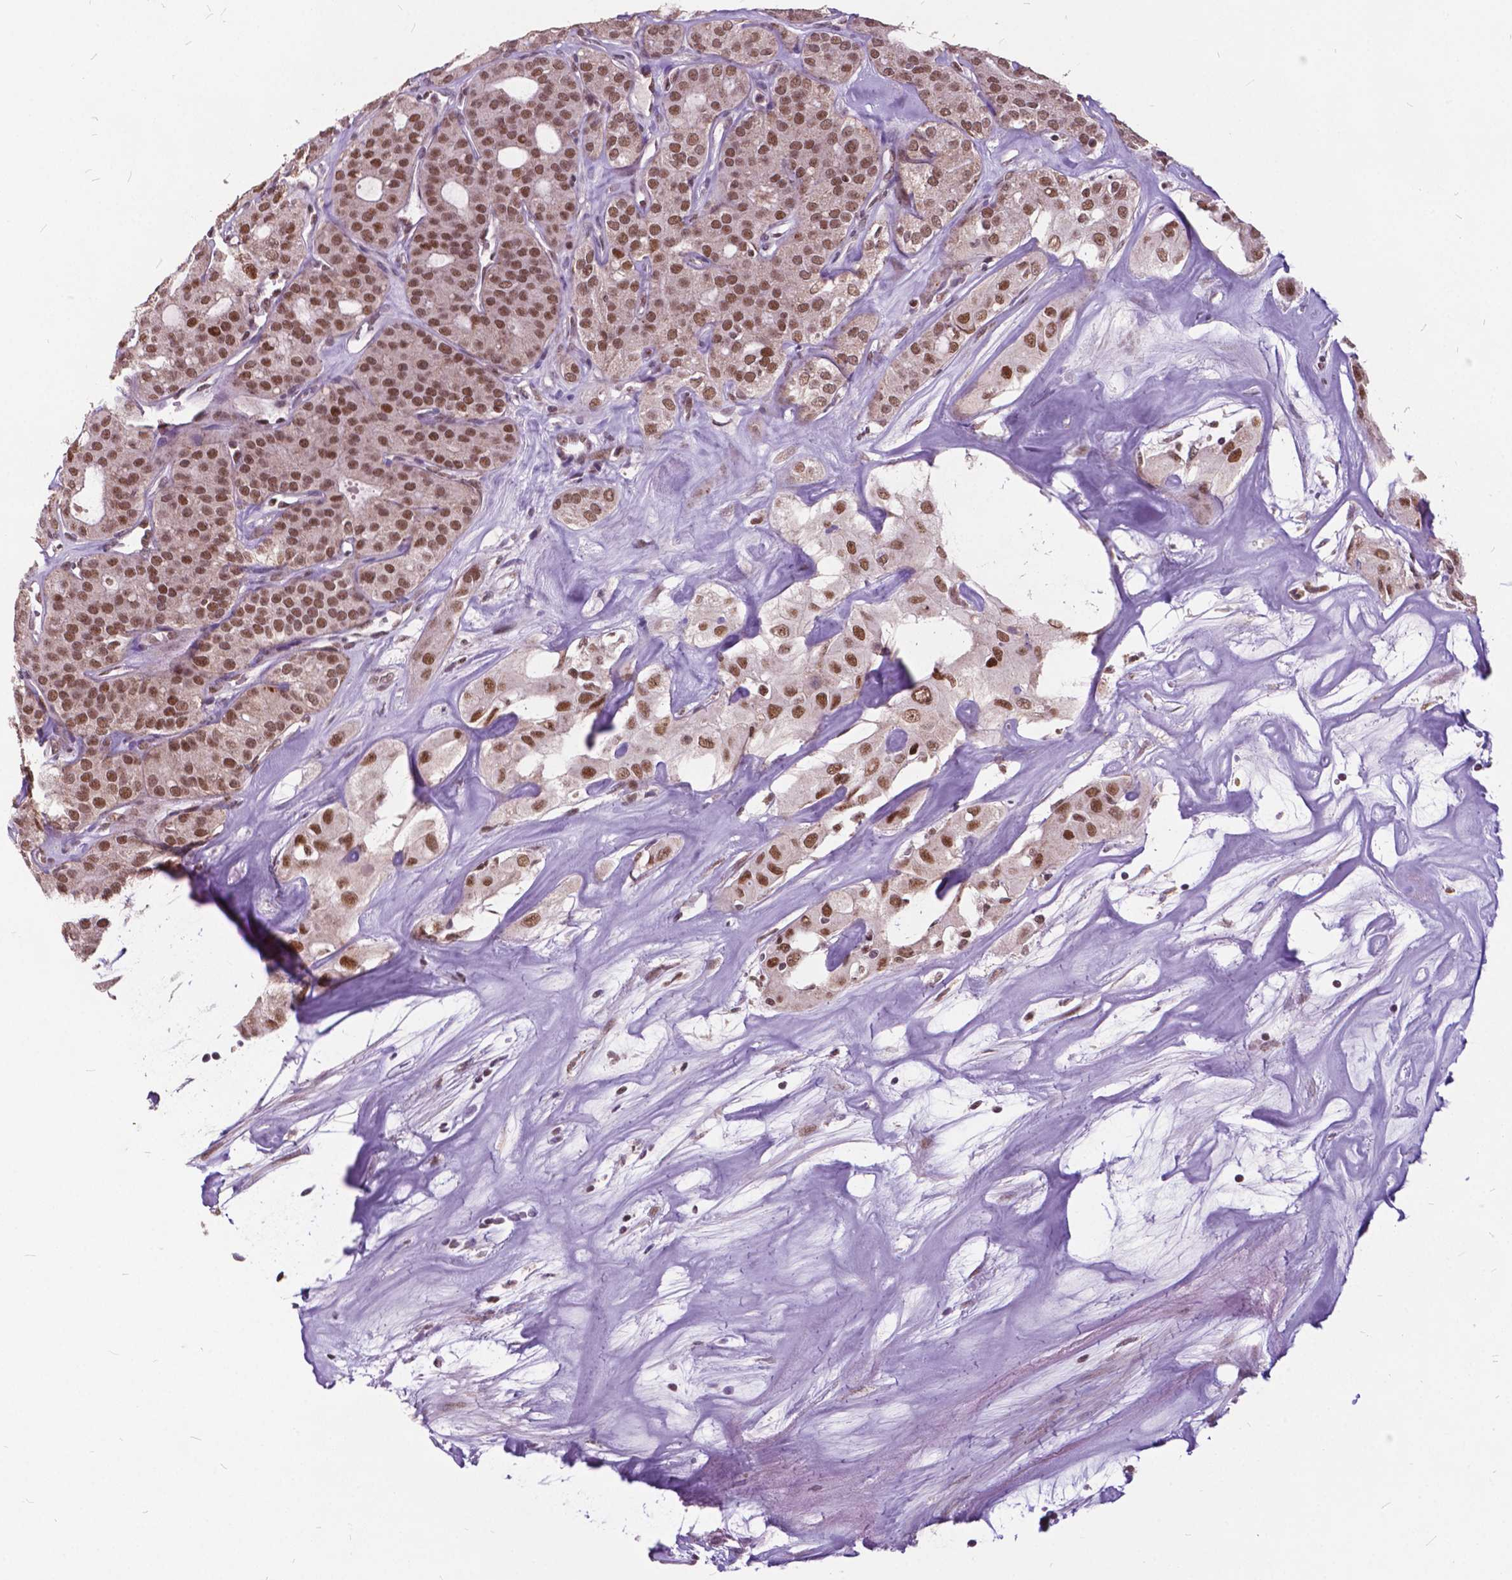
{"staining": {"intensity": "moderate", "quantity": ">75%", "location": "nuclear"}, "tissue": "thyroid cancer", "cell_type": "Tumor cells", "image_type": "cancer", "snomed": [{"axis": "morphology", "description": "Follicular adenoma carcinoma, NOS"}, {"axis": "topography", "description": "Thyroid gland"}], "caption": "DAB immunohistochemical staining of human follicular adenoma carcinoma (thyroid) exhibits moderate nuclear protein expression in approximately >75% of tumor cells. (Brightfield microscopy of DAB IHC at high magnification).", "gene": "MSH2", "patient": {"sex": "male", "age": 75}}